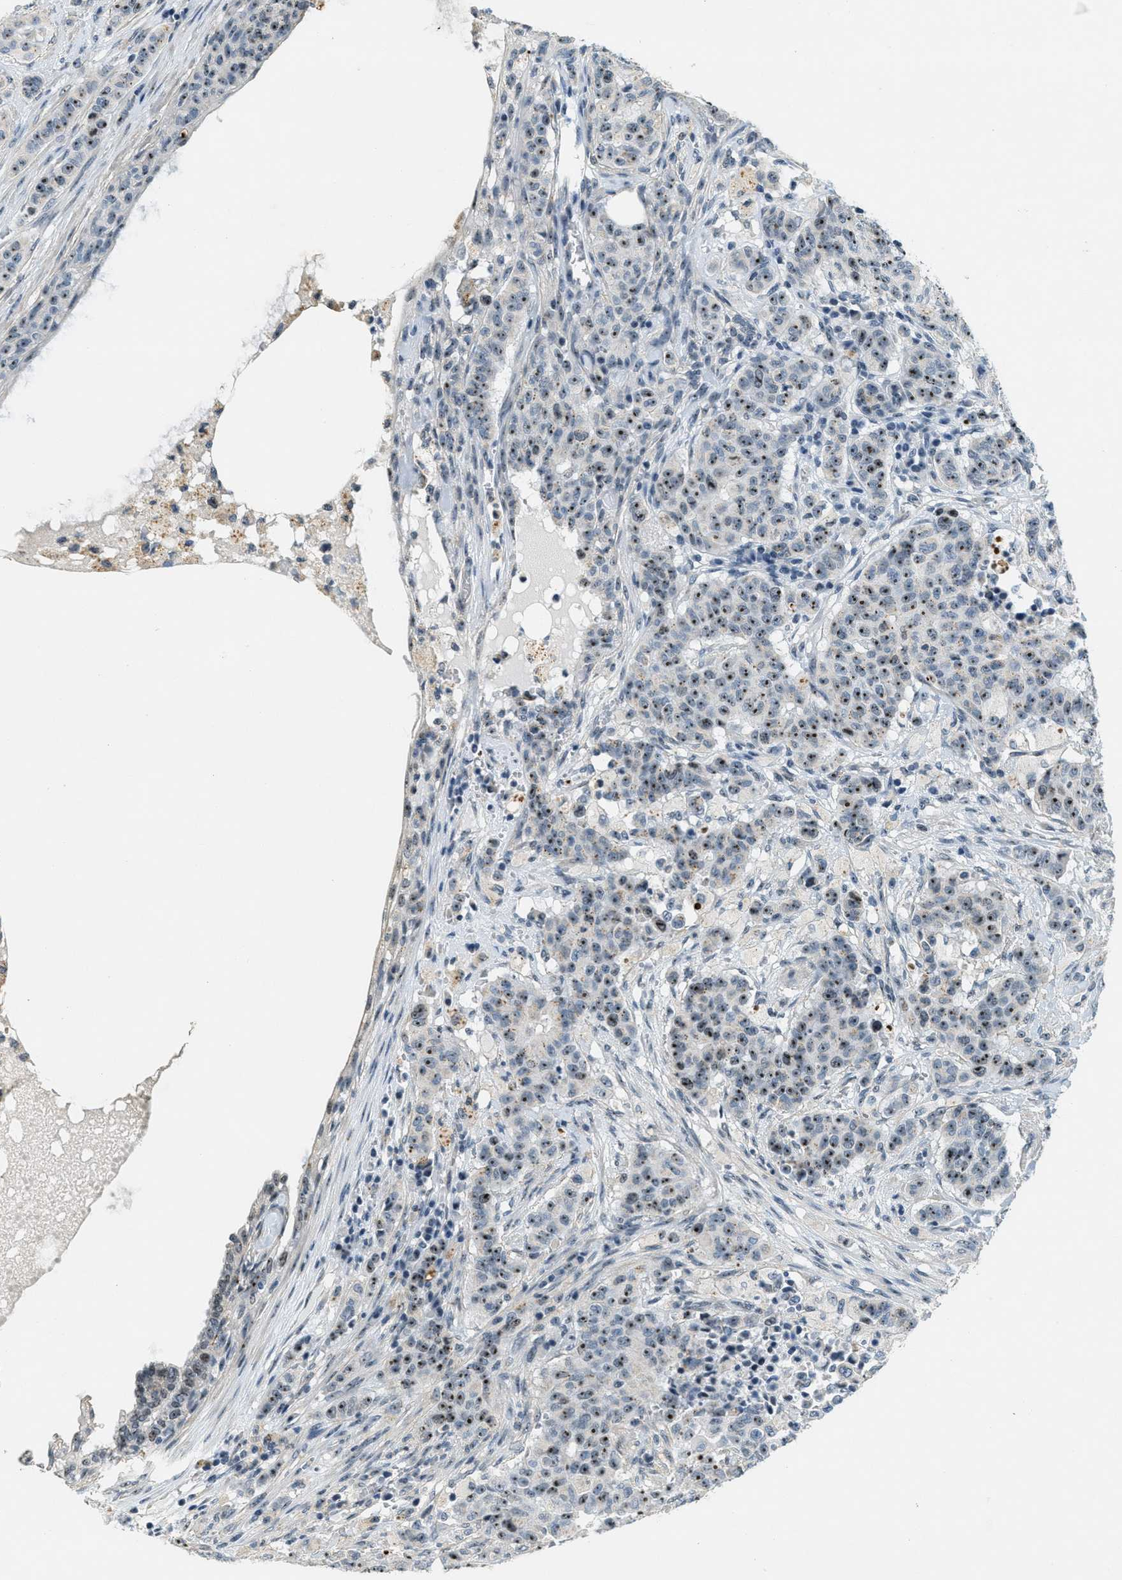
{"staining": {"intensity": "moderate", "quantity": ">75%", "location": "nuclear"}, "tissue": "breast cancer", "cell_type": "Tumor cells", "image_type": "cancer", "snomed": [{"axis": "morphology", "description": "Normal tissue, NOS"}, {"axis": "morphology", "description": "Duct carcinoma"}, {"axis": "topography", "description": "Breast"}], "caption": "Breast cancer tissue shows moderate nuclear staining in about >75% of tumor cells", "gene": "DDX47", "patient": {"sex": "female", "age": 40}}